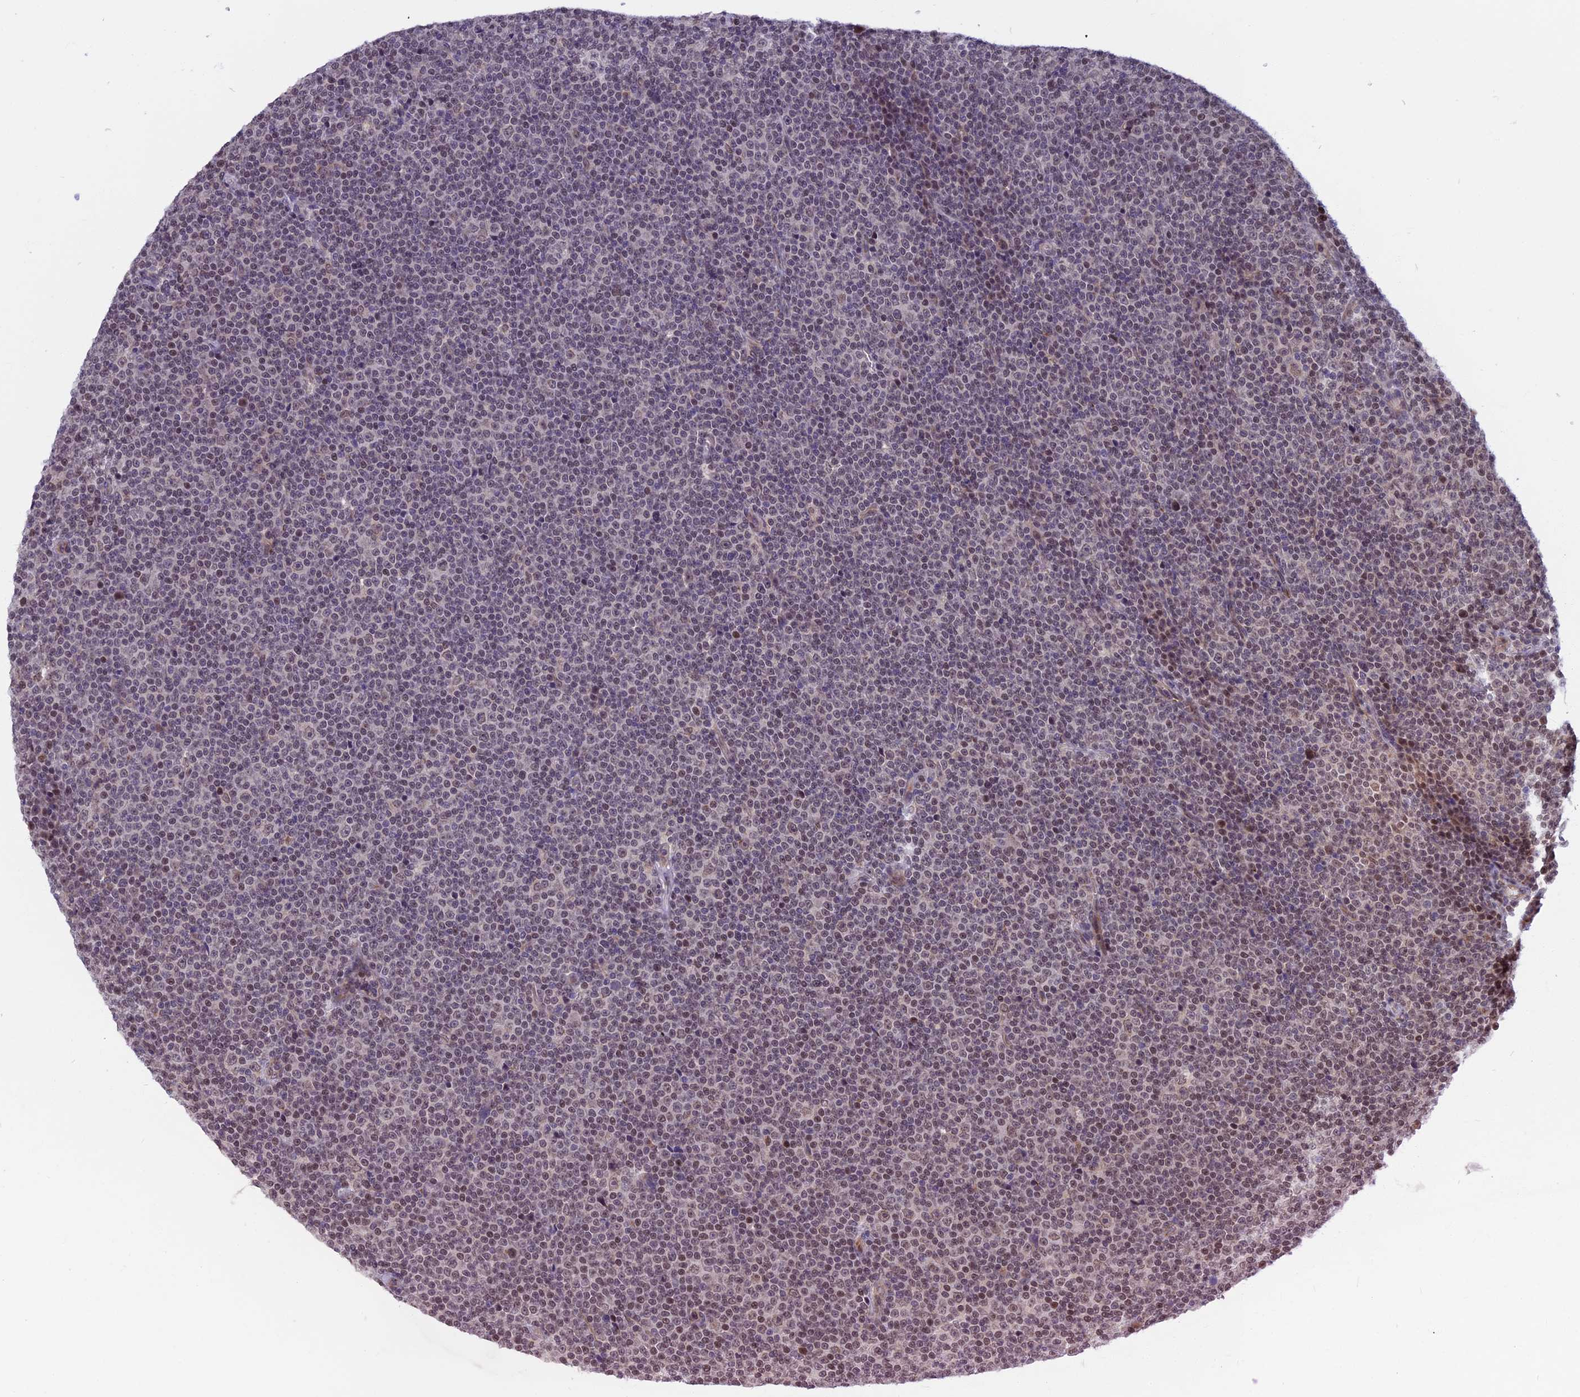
{"staining": {"intensity": "weak", "quantity": "<25%", "location": "nuclear"}, "tissue": "lymphoma", "cell_type": "Tumor cells", "image_type": "cancer", "snomed": [{"axis": "morphology", "description": "Malignant lymphoma, non-Hodgkin's type, Low grade"}, {"axis": "topography", "description": "Lymph node"}], "caption": "This is an immunohistochemistry photomicrograph of human low-grade malignant lymphoma, non-Hodgkin's type. There is no positivity in tumor cells.", "gene": "CCDC113", "patient": {"sex": "female", "age": 67}}